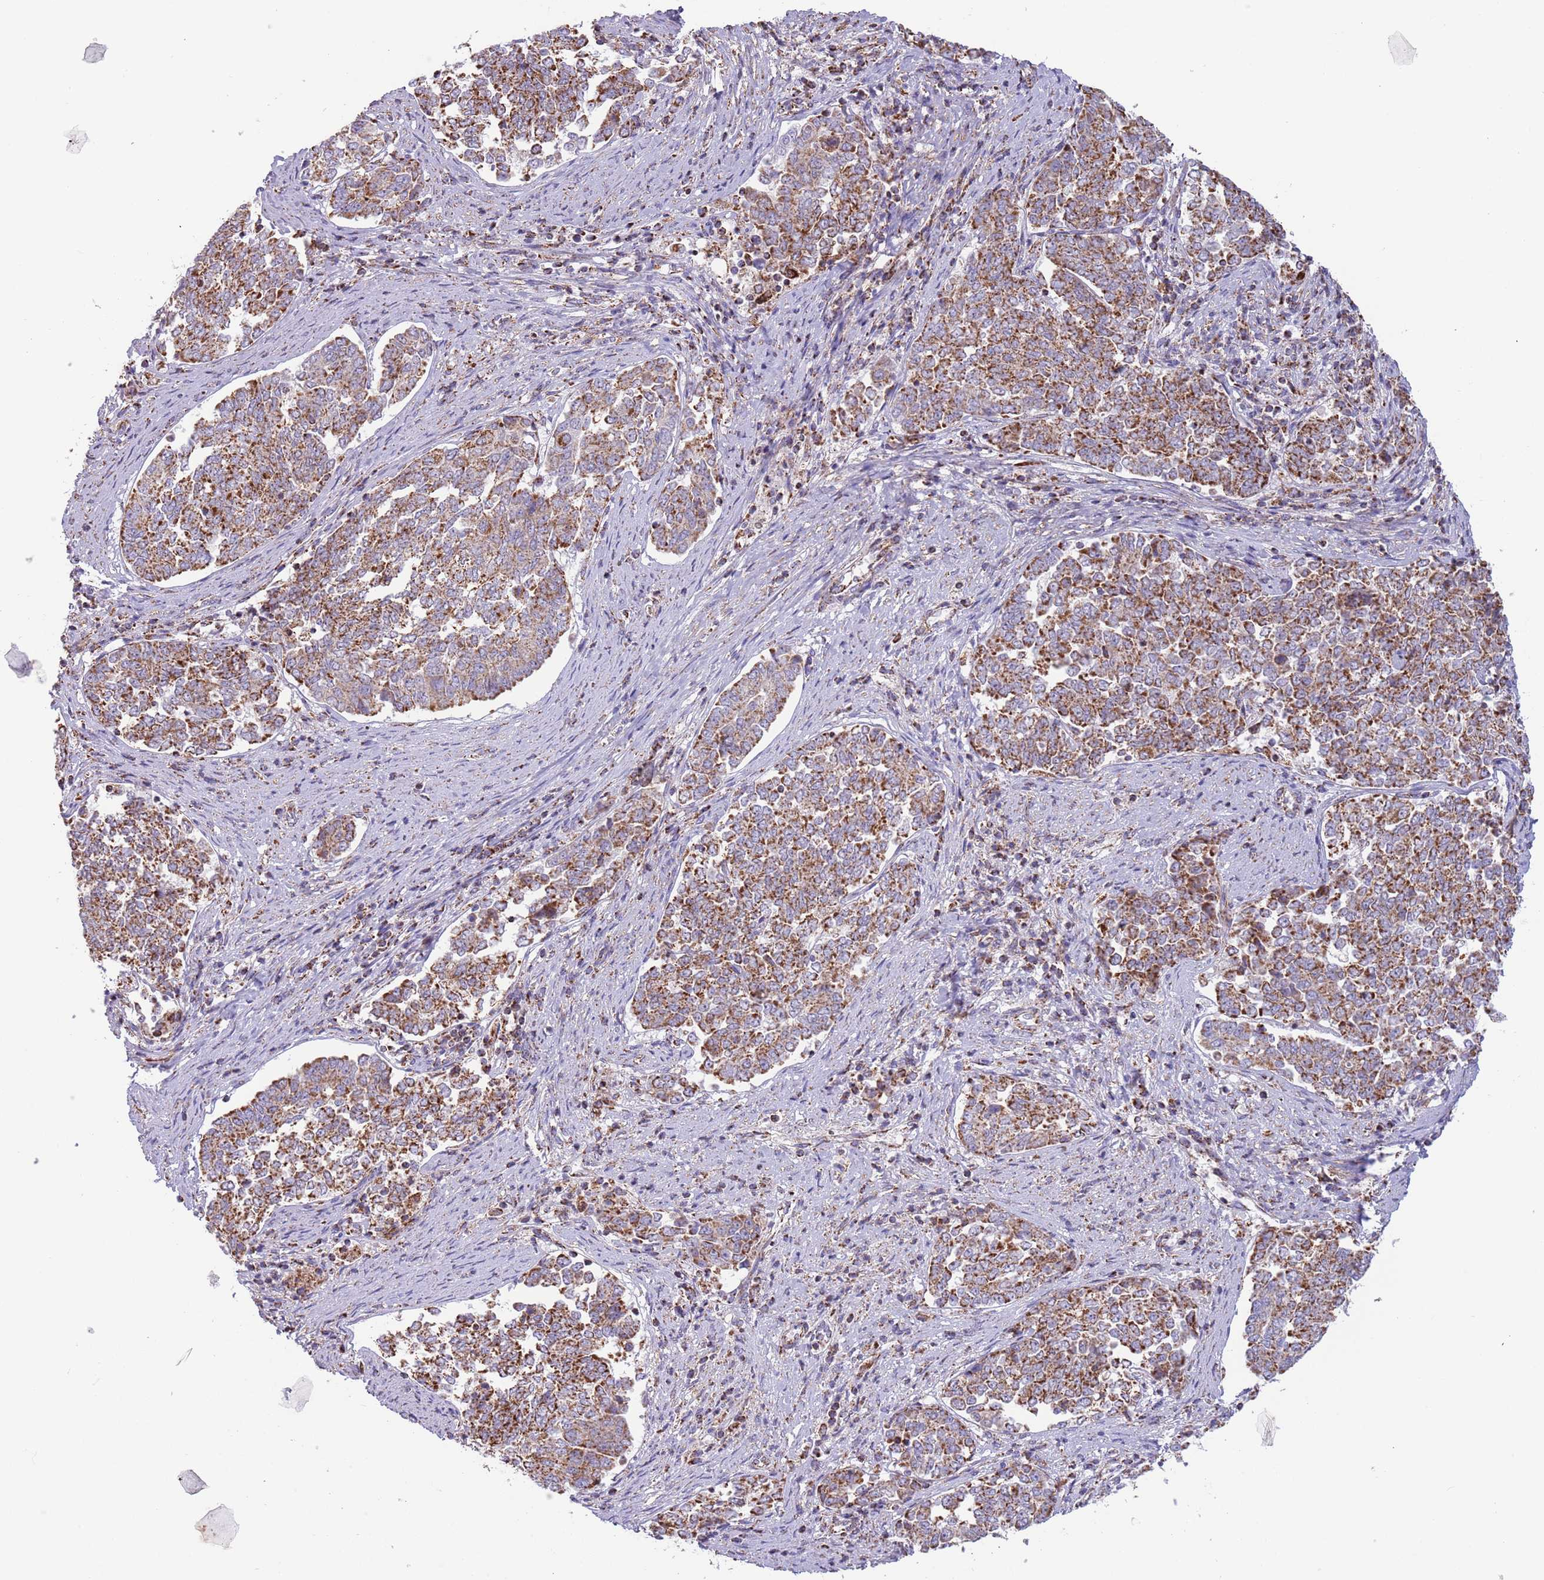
{"staining": {"intensity": "strong", "quantity": ">75%", "location": "cytoplasmic/membranous"}, "tissue": "endometrial cancer", "cell_type": "Tumor cells", "image_type": "cancer", "snomed": [{"axis": "morphology", "description": "Adenocarcinoma, NOS"}, {"axis": "topography", "description": "Endometrium"}], "caption": "A micrograph of endometrial cancer stained for a protein demonstrates strong cytoplasmic/membranous brown staining in tumor cells. Using DAB (brown) and hematoxylin (blue) stains, captured at high magnification using brightfield microscopy.", "gene": "LHX6", "patient": {"sex": "female", "age": 80}}